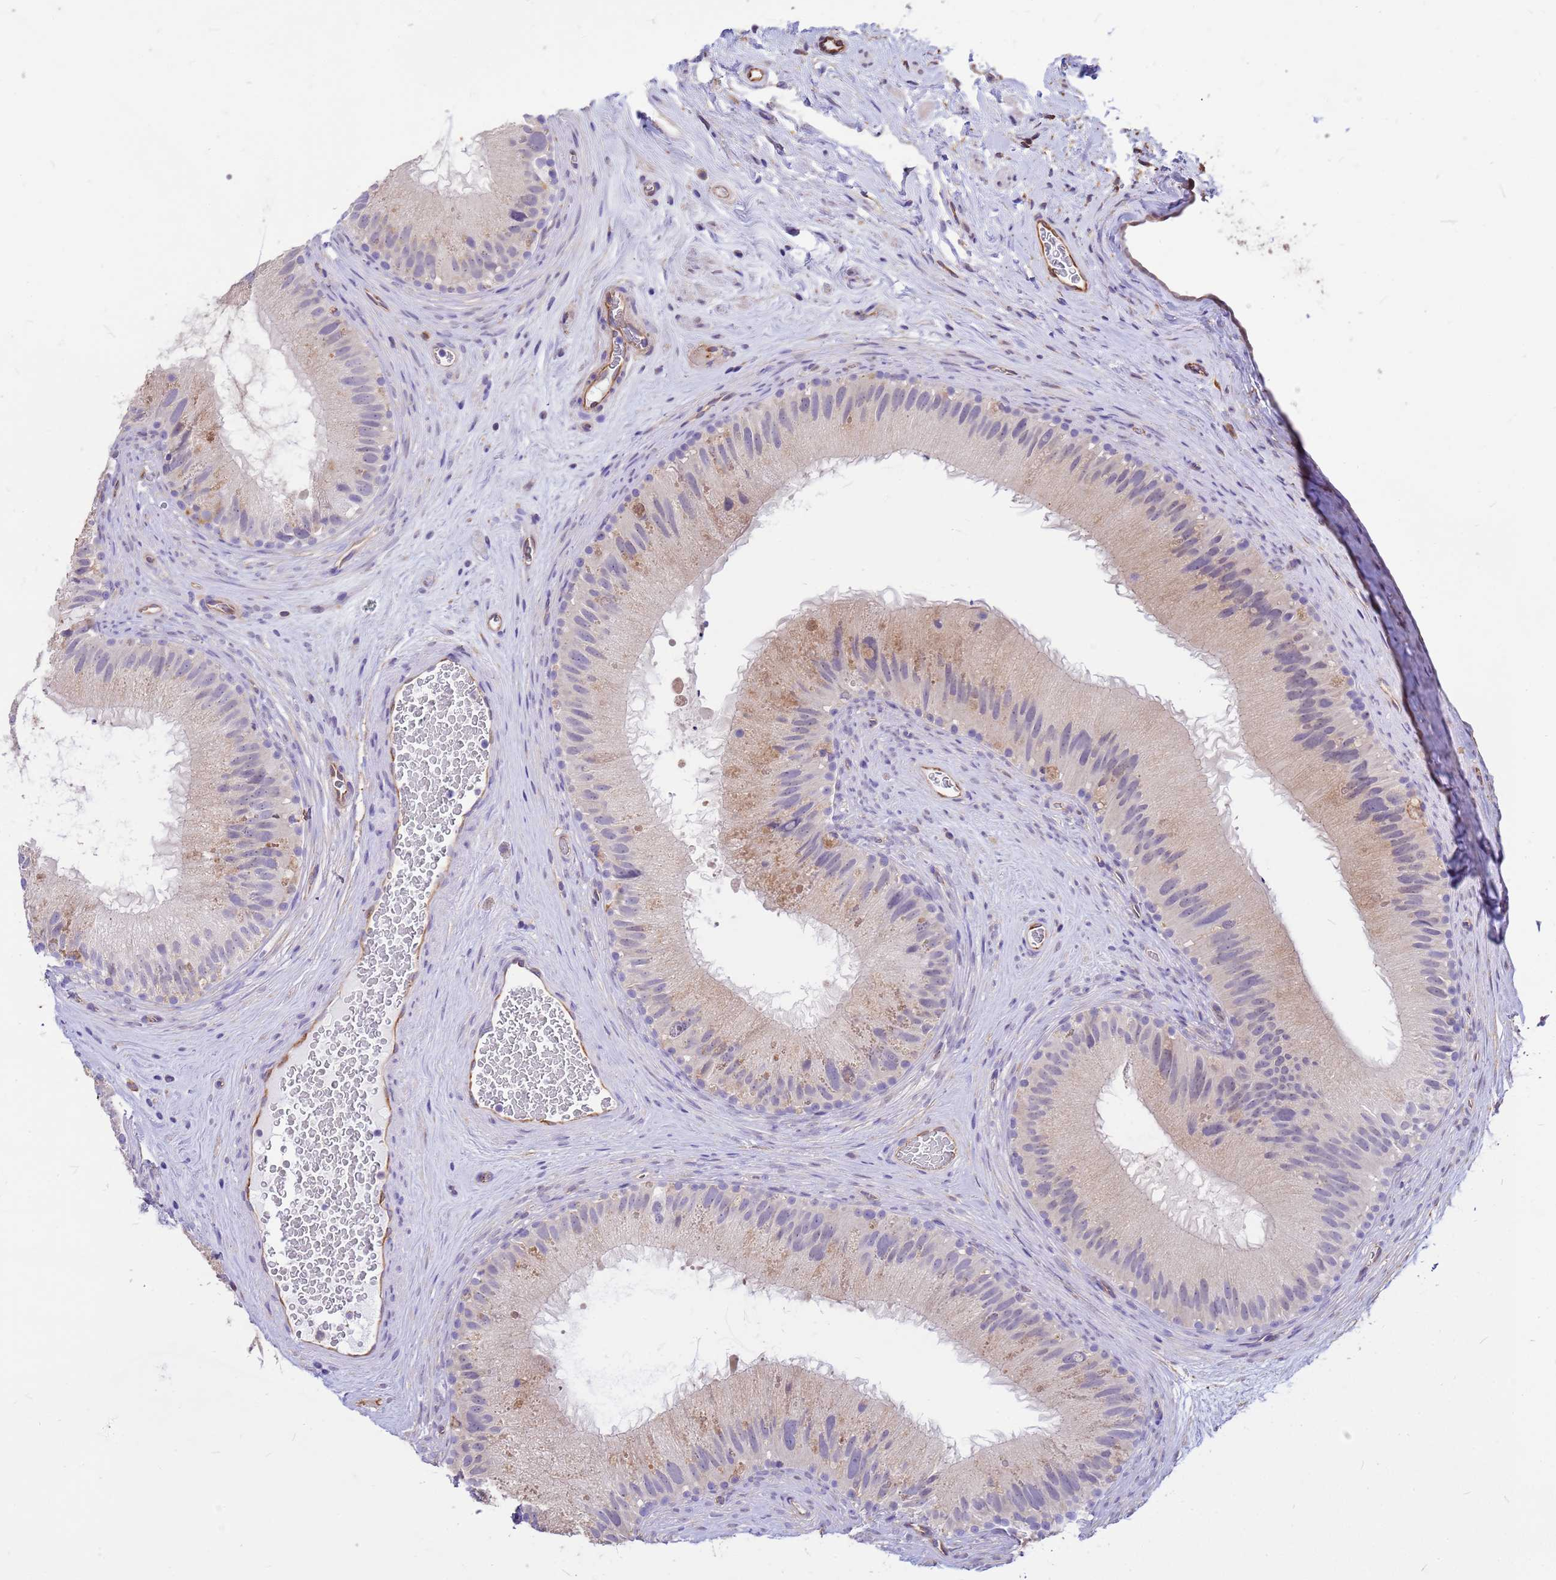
{"staining": {"intensity": "weak", "quantity": "<25%", "location": "cytoplasmic/membranous"}, "tissue": "epididymis", "cell_type": "Glandular cells", "image_type": "normal", "snomed": [{"axis": "morphology", "description": "Normal tissue, NOS"}, {"axis": "topography", "description": "Epididymis"}], "caption": "The immunohistochemistry (IHC) image has no significant positivity in glandular cells of epididymis. The staining was performed using DAB (3,3'-diaminobenzidine) to visualize the protein expression in brown, while the nuclei were stained in blue with hematoxylin (Magnification: 20x).", "gene": "TCEAL3", "patient": {"sex": "male", "age": 50}}